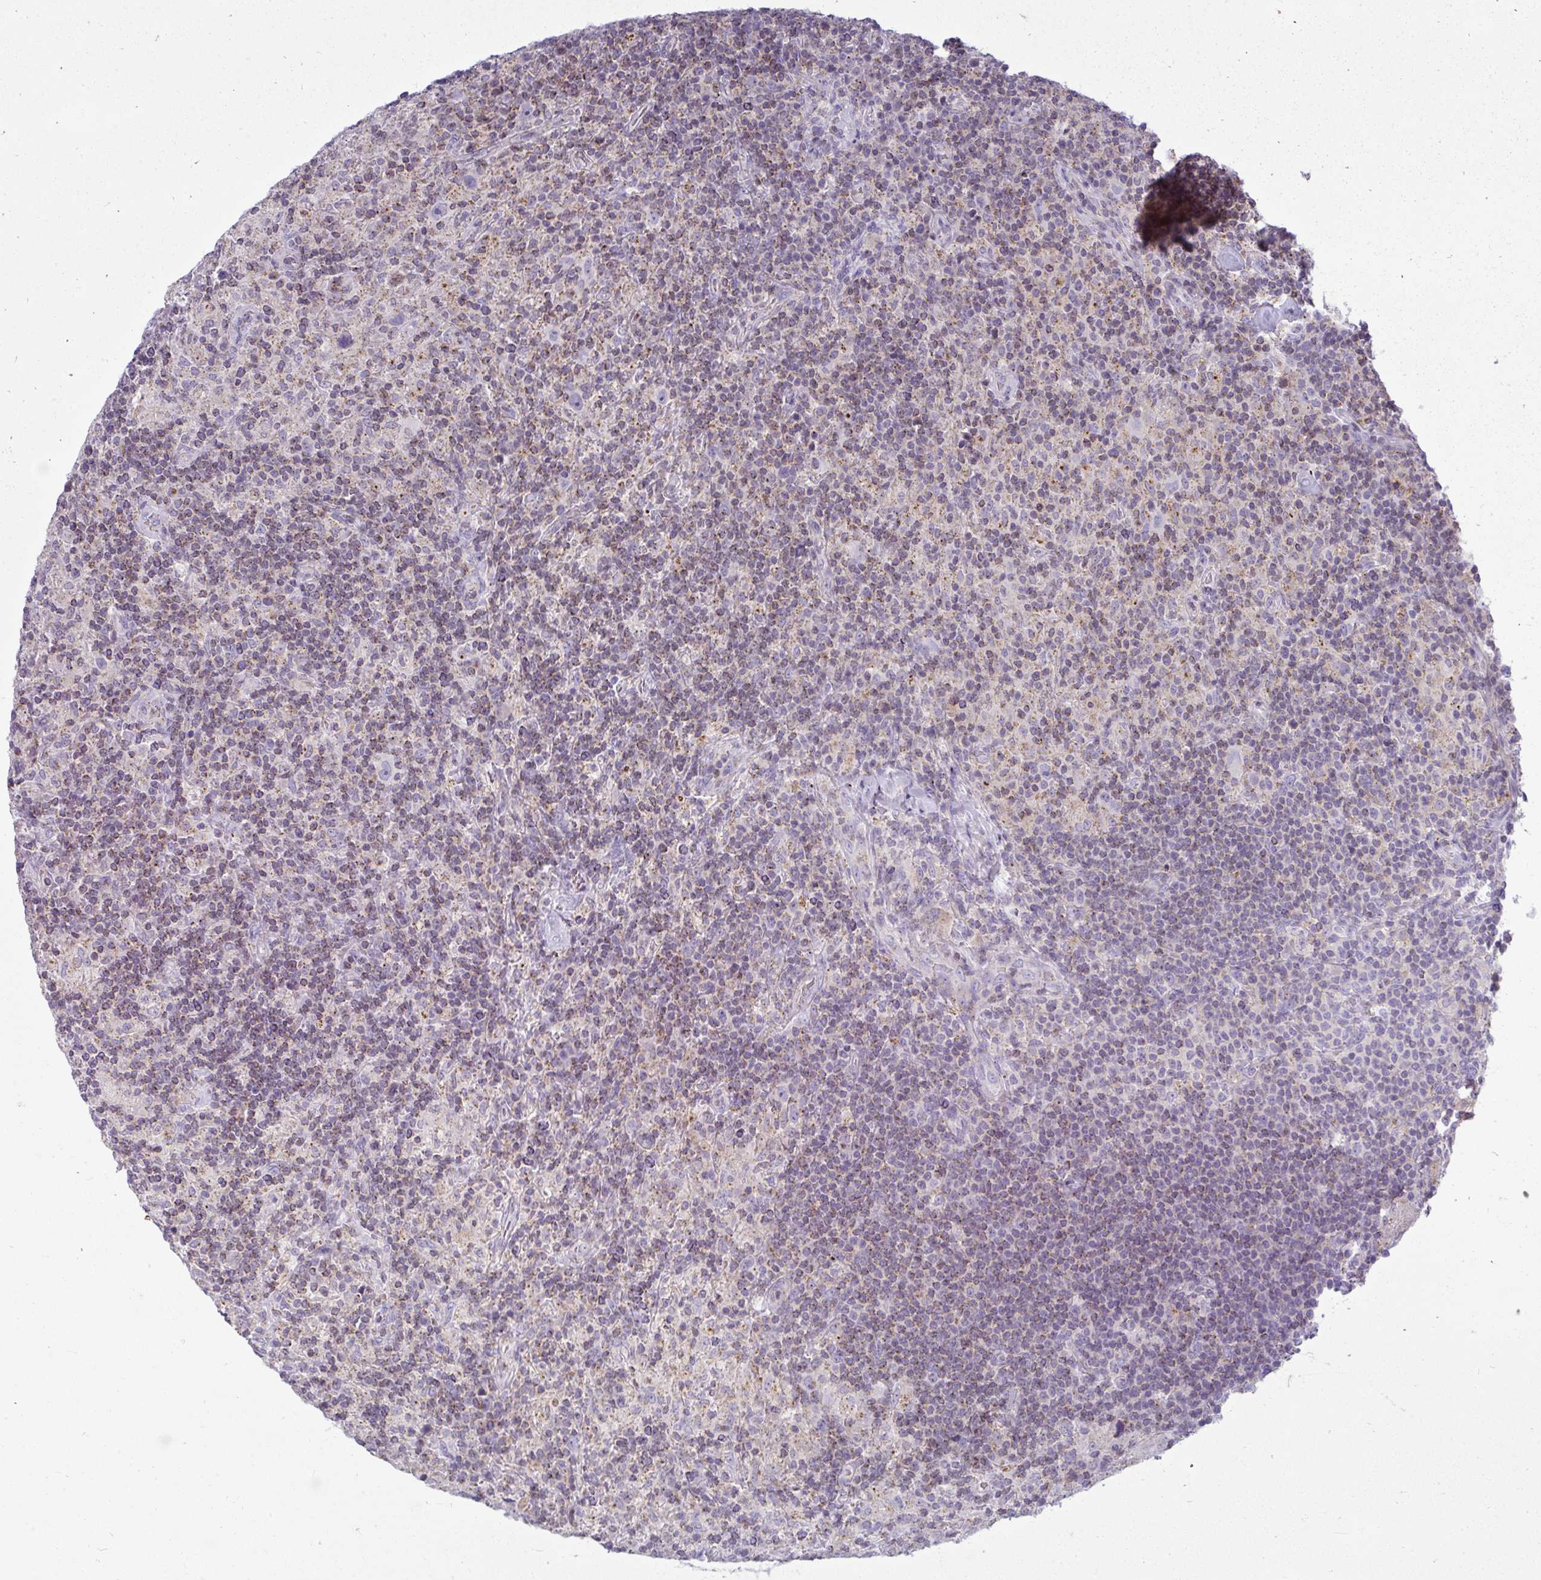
{"staining": {"intensity": "negative", "quantity": "none", "location": "none"}, "tissue": "lymphoma", "cell_type": "Tumor cells", "image_type": "cancer", "snomed": [{"axis": "morphology", "description": "Hodgkin's disease, NOS"}, {"axis": "topography", "description": "Lymph node"}], "caption": "High power microscopy image of an immunohistochemistry (IHC) image of Hodgkin's disease, revealing no significant staining in tumor cells.", "gene": "VPS4B", "patient": {"sex": "male", "age": 70}}